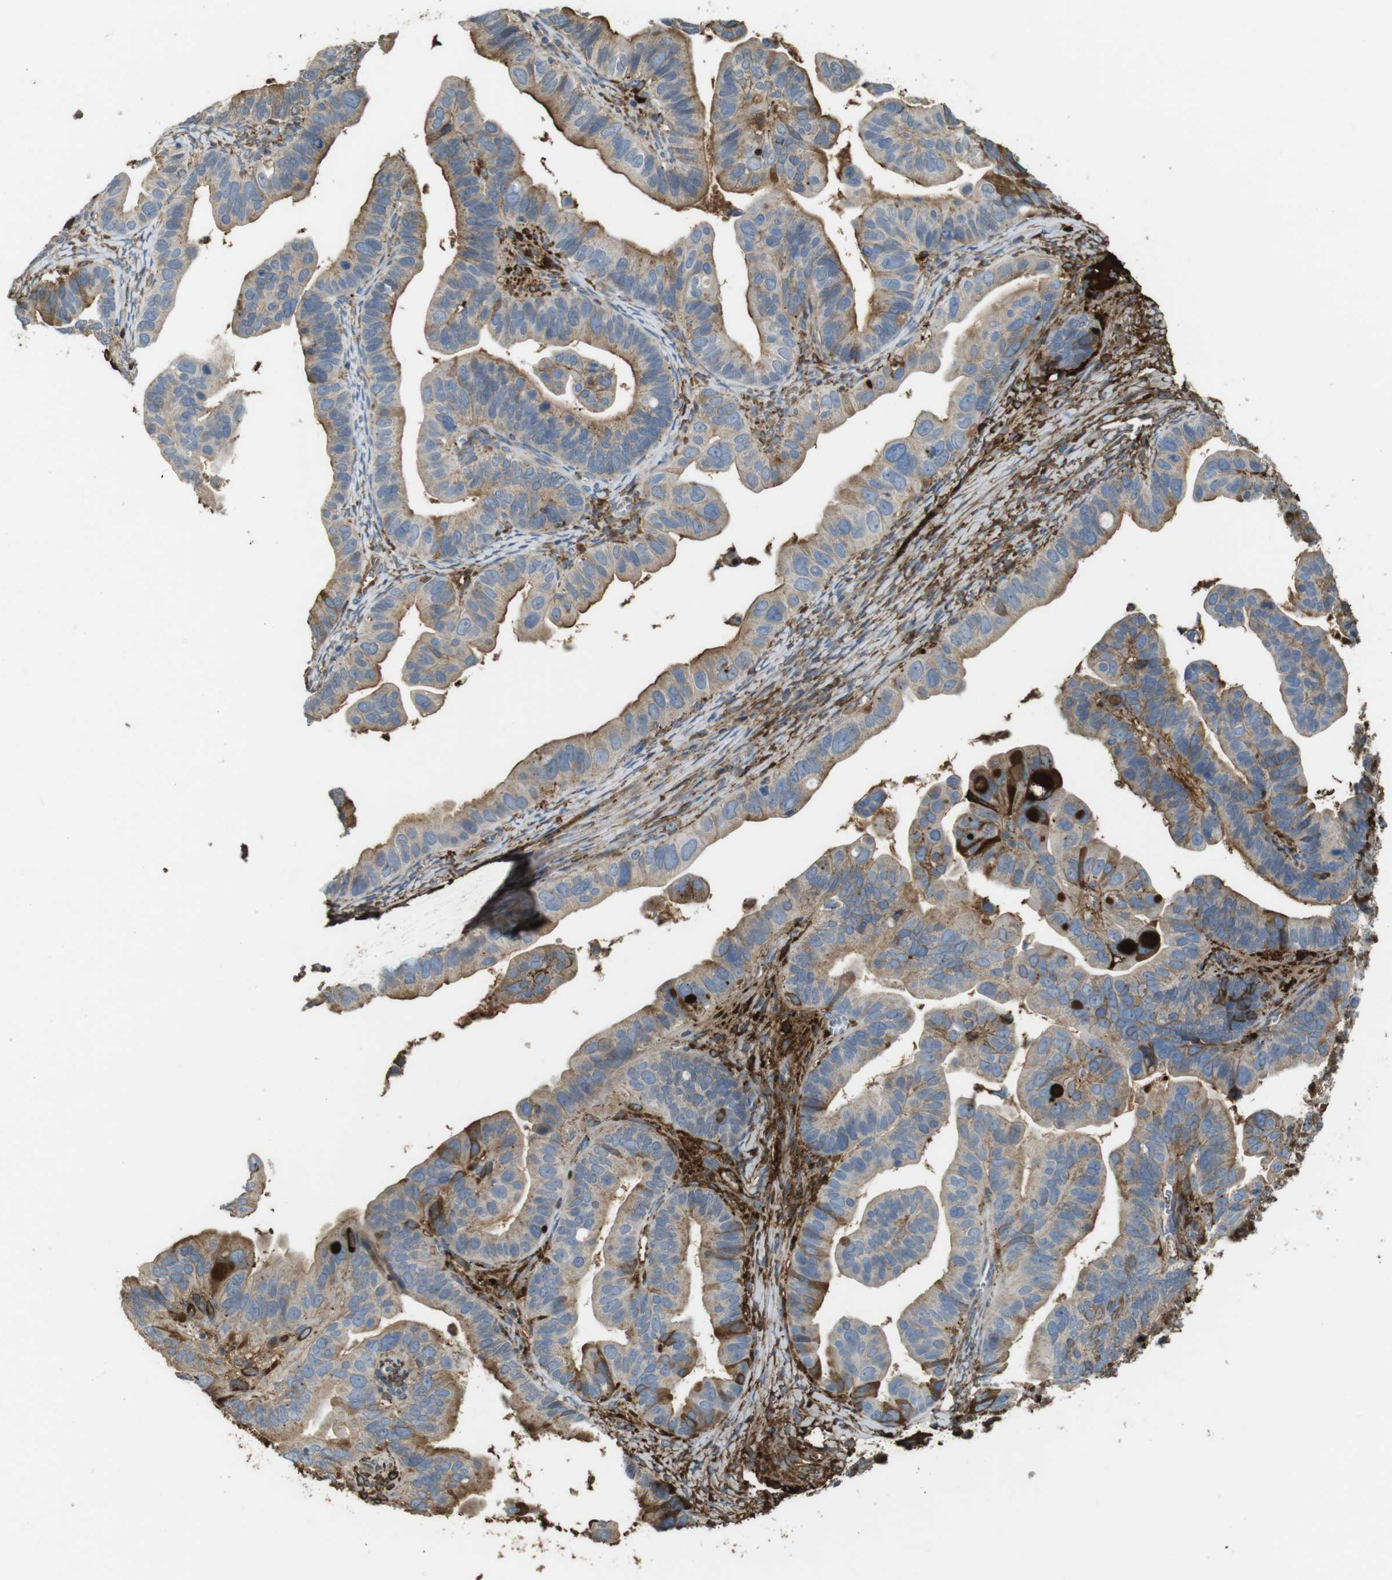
{"staining": {"intensity": "moderate", "quantity": "25%-75%", "location": "cytoplasmic/membranous"}, "tissue": "ovarian cancer", "cell_type": "Tumor cells", "image_type": "cancer", "snomed": [{"axis": "morphology", "description": "Cystadenocarcinoma, serous, NOS"}, {"axis": "topography", "description": "Ovary"}], "caption": "Protein staining of ovarian serous cystadenocarcinoma tissue demonstrates moderate cytoplasmic/membranous staining in about 25%-75% of tumor cells.", "gene": "LTBP4", "patient": {"sex": "female", "age": 56}}